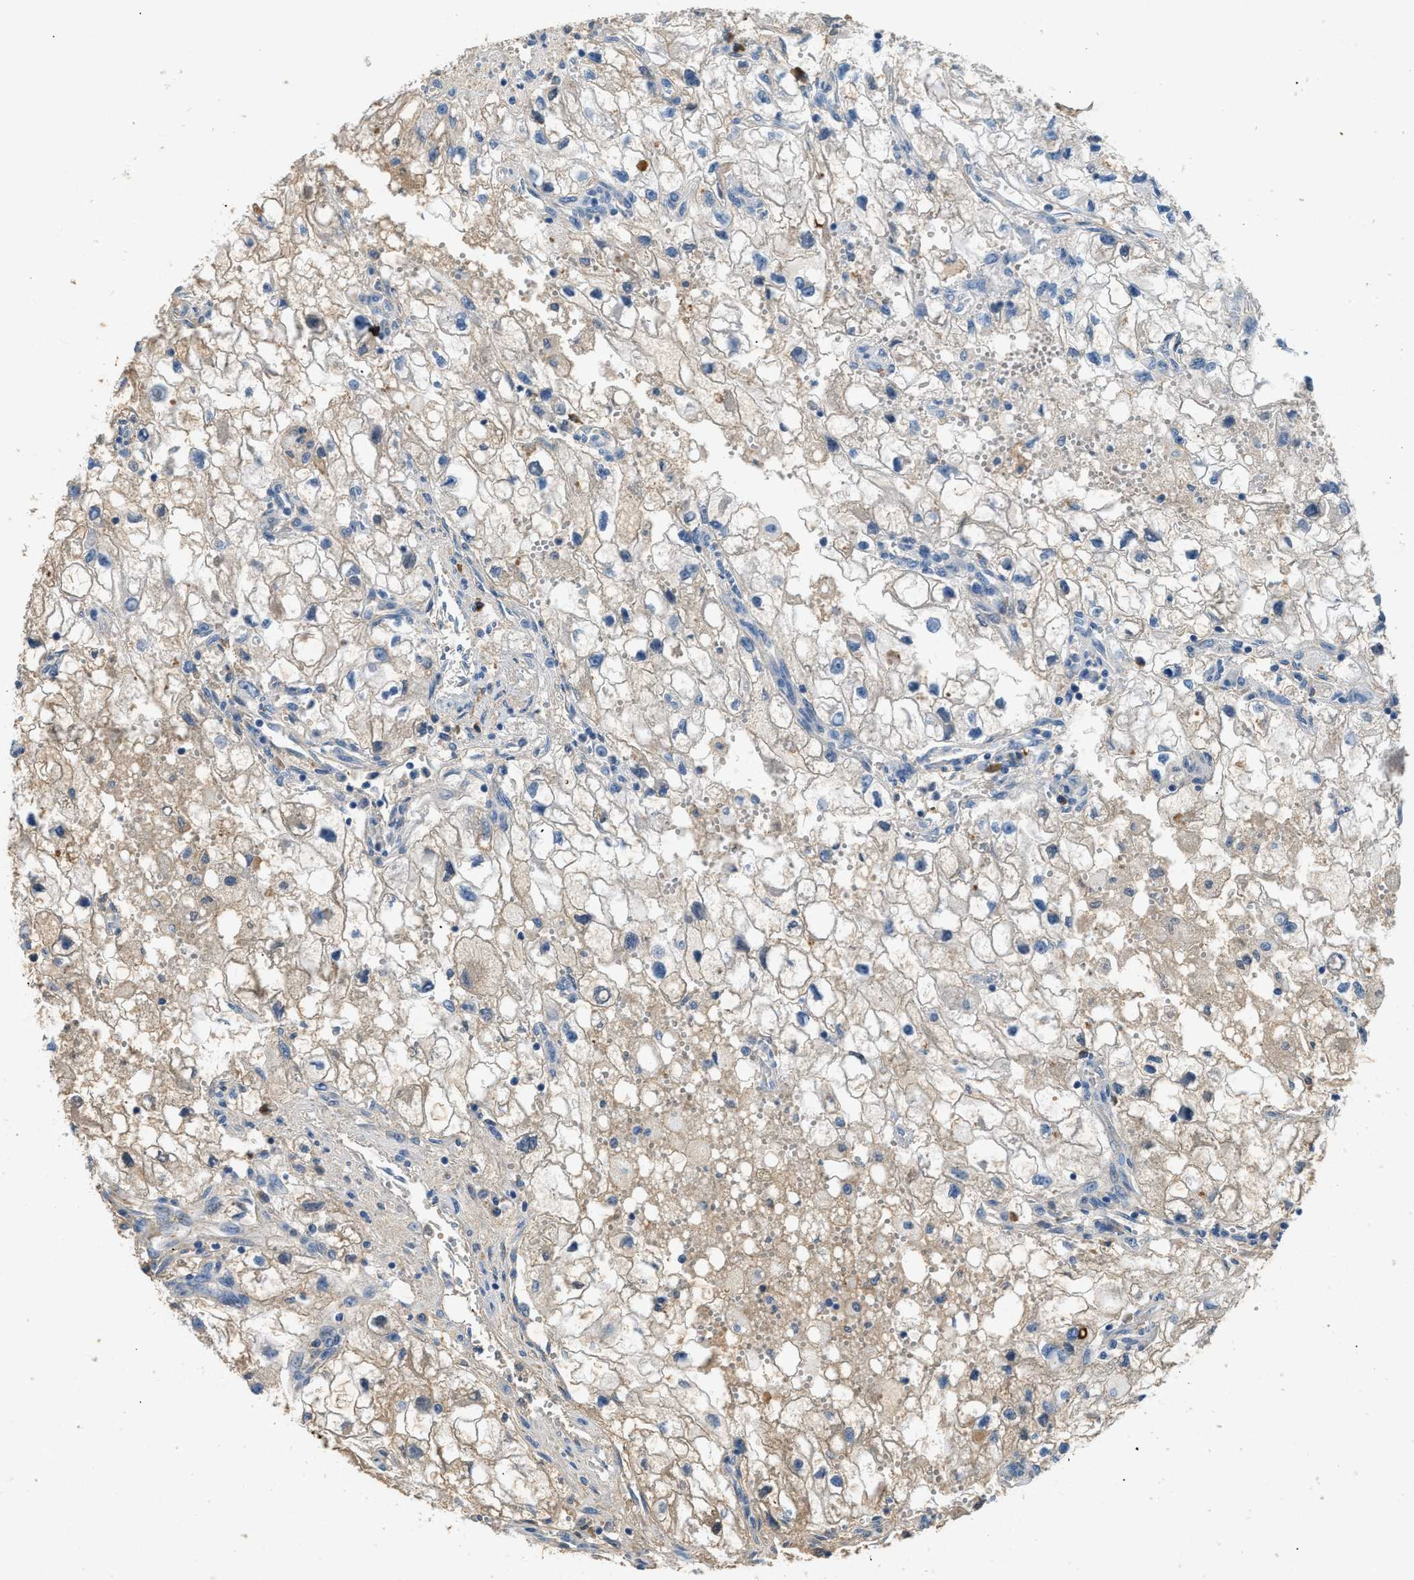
{"staining": {"intensity": "weak", "quantity": "<25%", "location": "cytoplasmic/membranous"}, "tissue": "renal cancer", "cell_type": "Tumor cells", "image_type": "cancer", "snomed": [{"axis": "morphology", "description": "Adenocarcinoma, NOS"}, {"axis": "topography", "description": "Kidney"}], "caption": "High magnification brightfield microscopy of renal adenocarcinoma stained with DAB (brown) and counterstained with hematoxylin (blue): tumor cells show no significant staining.", "gene": "STC1", "patient": {"sex": "female", "age": 70}}